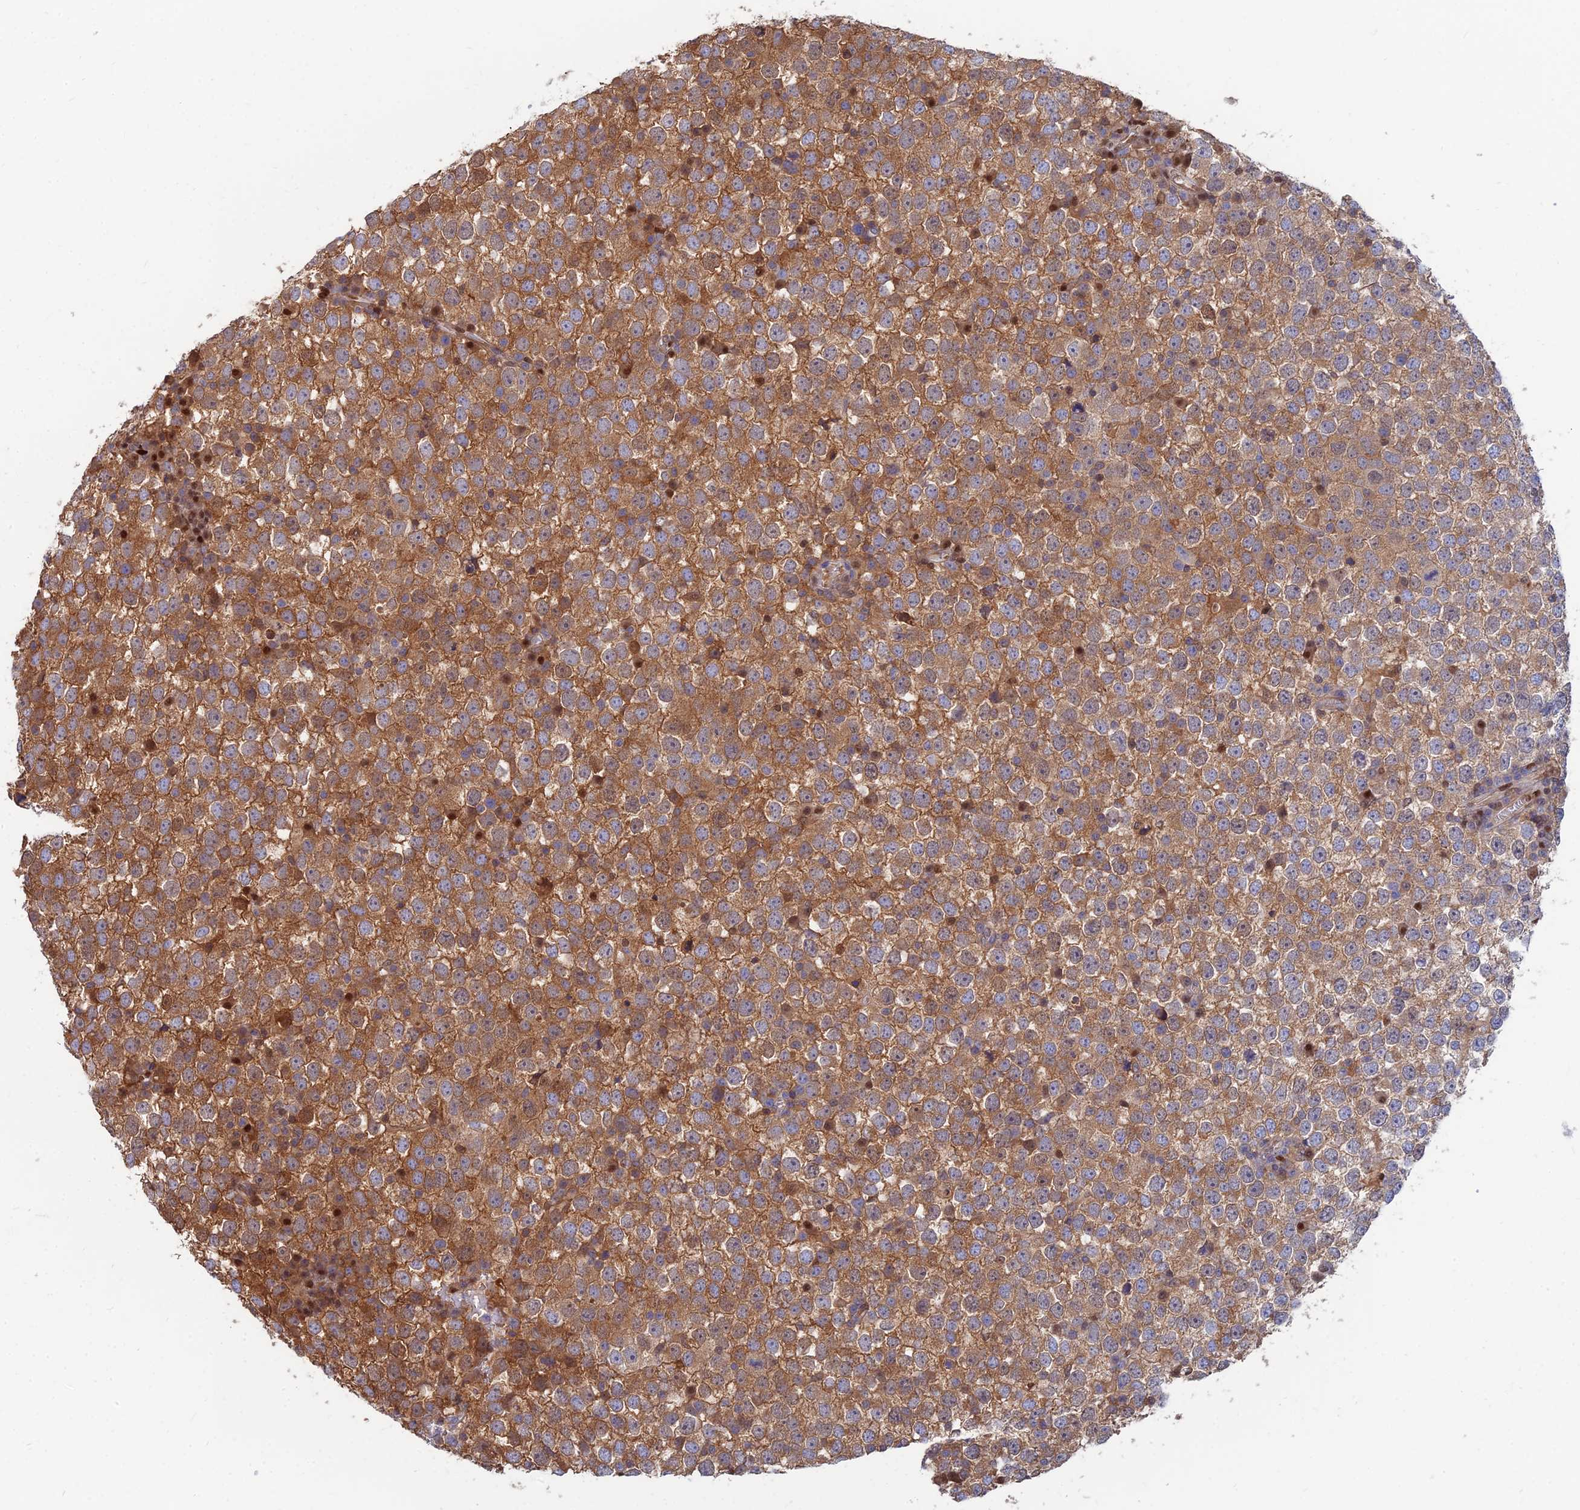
{"staining": {"intensity": "moderate", "quantity": ">75%", "location": "cytoplasmic/membranous"}, "tissue": "testis cancer", "cell_type": "Tumor cells", "image_type": "cancer", "snomed": [{"axis": "morphology", "description": "Seminoma, NOS"}, {"axis": "topography", "description": "Testis"}], "caption": "Immunohistochemistry (DAB) staining of testis cancer displays moderate cytoplasmic/membranous protein positivity in about >75% of tumor cells.", "gene": "DNPEP", "patient": {"sex": "male", "age": 65}}